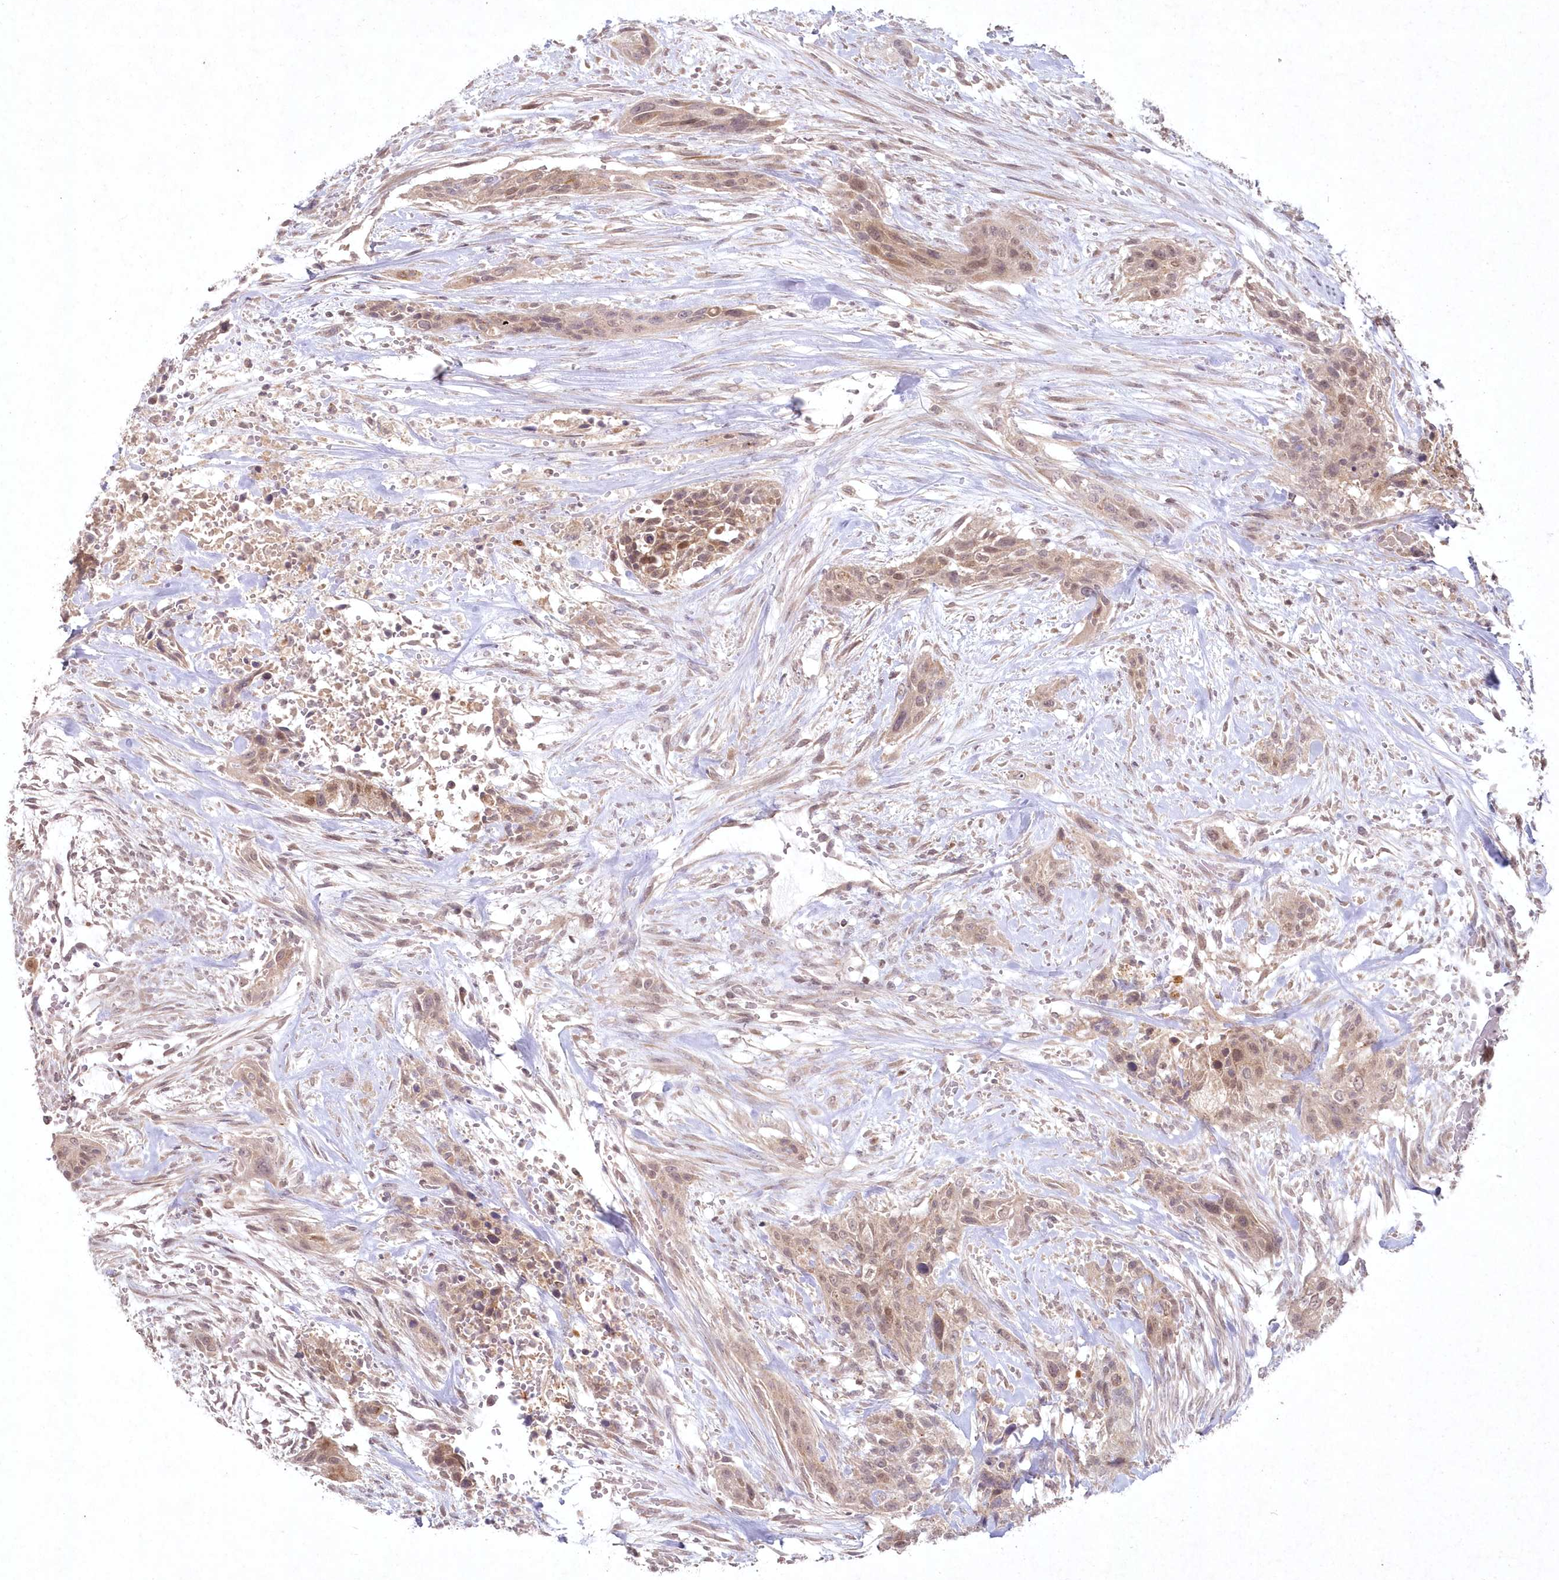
{"staining": {"intensity": "weak", "quantity": "25%-75%", "location": "nuclear"}, "tissue": "urothelial cancer", "cell_type": "Tumor cells", "image_type": "cancer", "snomed": [{"axis": "morphology", "description": "Urothelial carcinoma, High grade"}, {"axis": "topography", "description": "Urinary bladder"}], "caption": "This image demonstrates immunohistochemistry (IHC) staining of urothelial cancer, with low weak nuclear expression in about 25%-75% of tumor cells.", "gene": "ASCC1", "patient": {"sex": "male", "age": 35}}